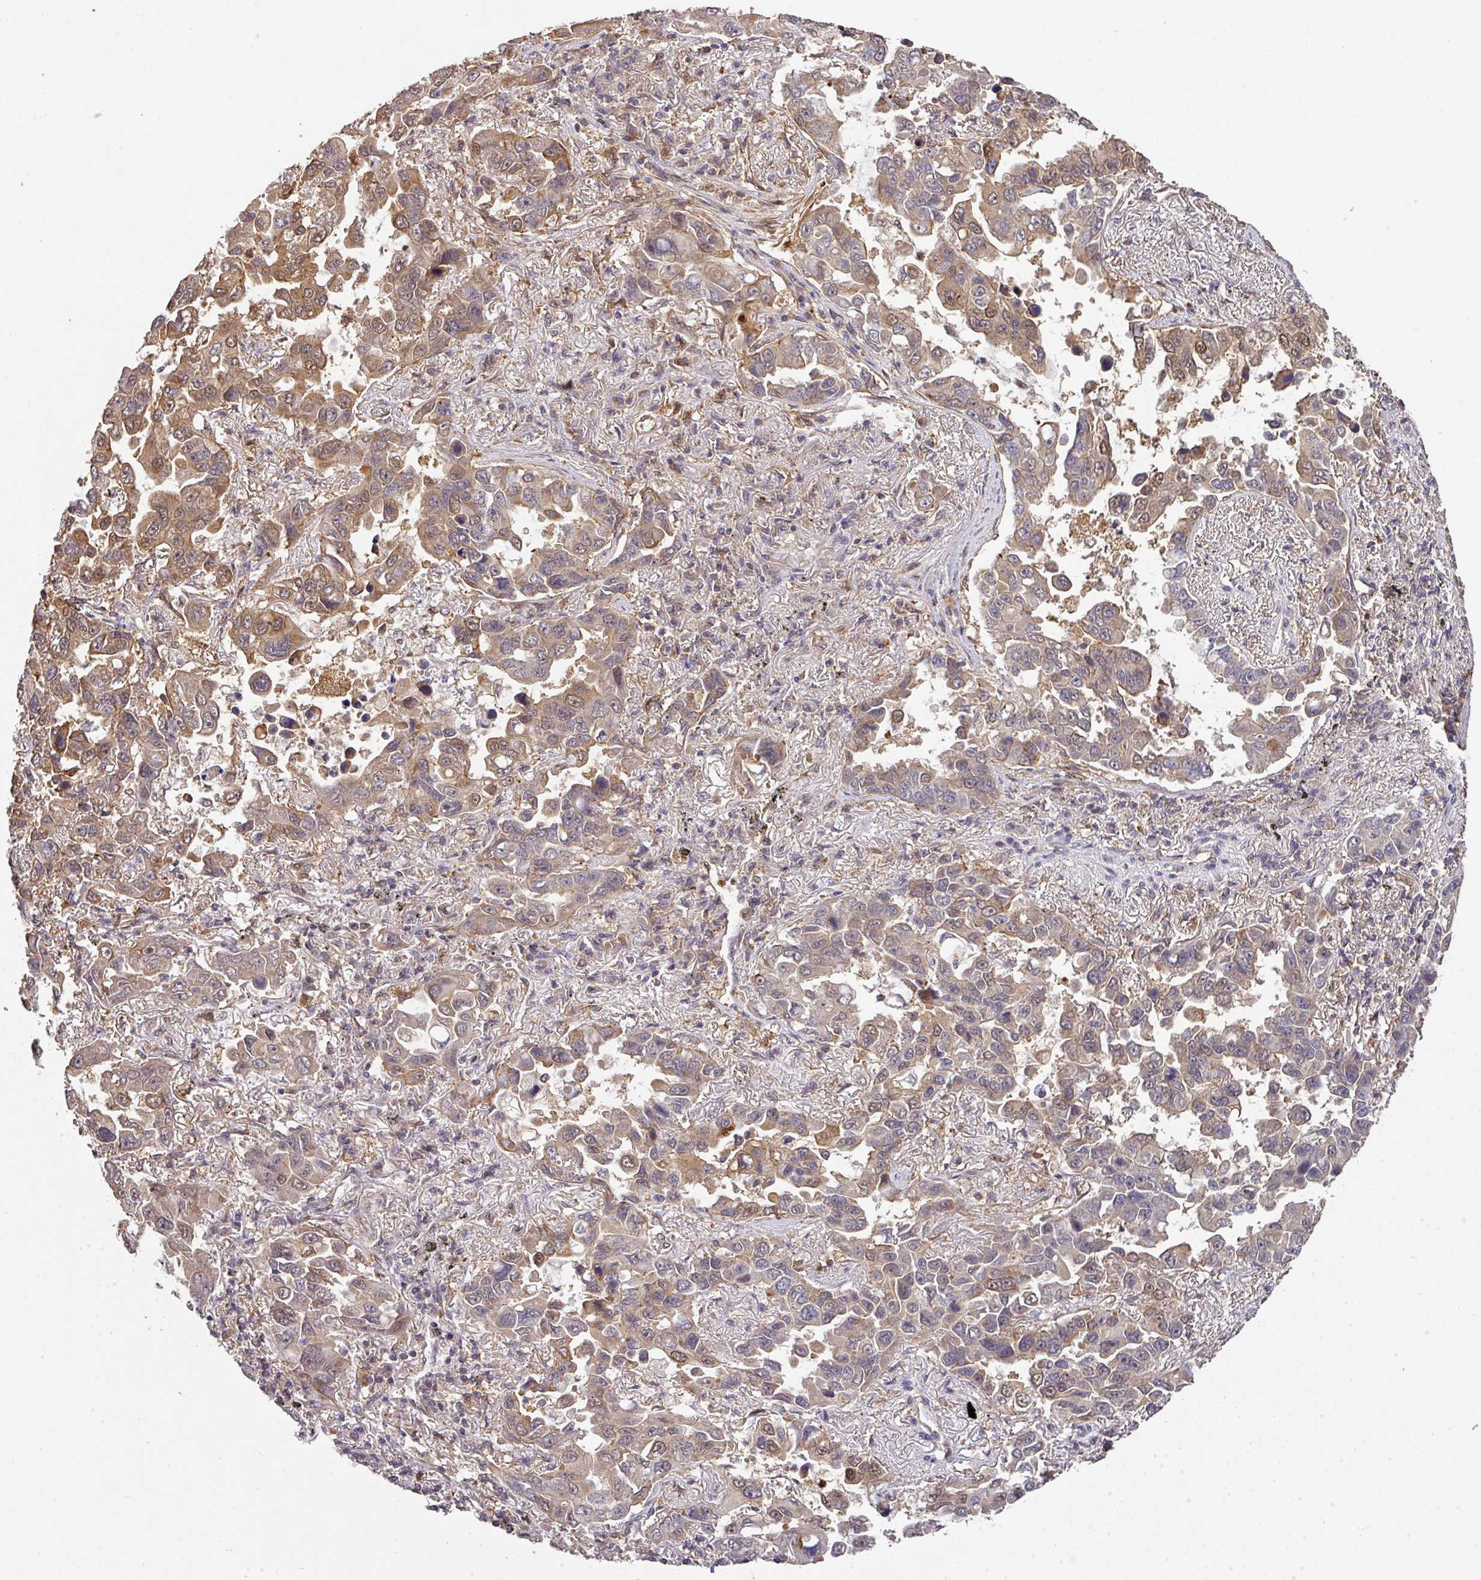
{"staining": {"intensity": "moderate", "quantity": "<25%", "location": "cytoplasmic/membranous,nuclear"}, "tissue": "lung cancer", "cell_type": "Tumor cells", "image_type": "cancer", "snomed": [{"axis": "morphology", "description": "Adenocarcinoma, NOS"}, {"axis": "topography", "description": "Lung"}], "caption": "Lung adenocarcinoma stained with immunohistochemistry (IHC) exhibits moderate cytoplasmic/membranous and nuclear positivity in about <25% of tumor cells.", "gene": "ARPIN", "patient": {"sex": "male", "age": 64}}